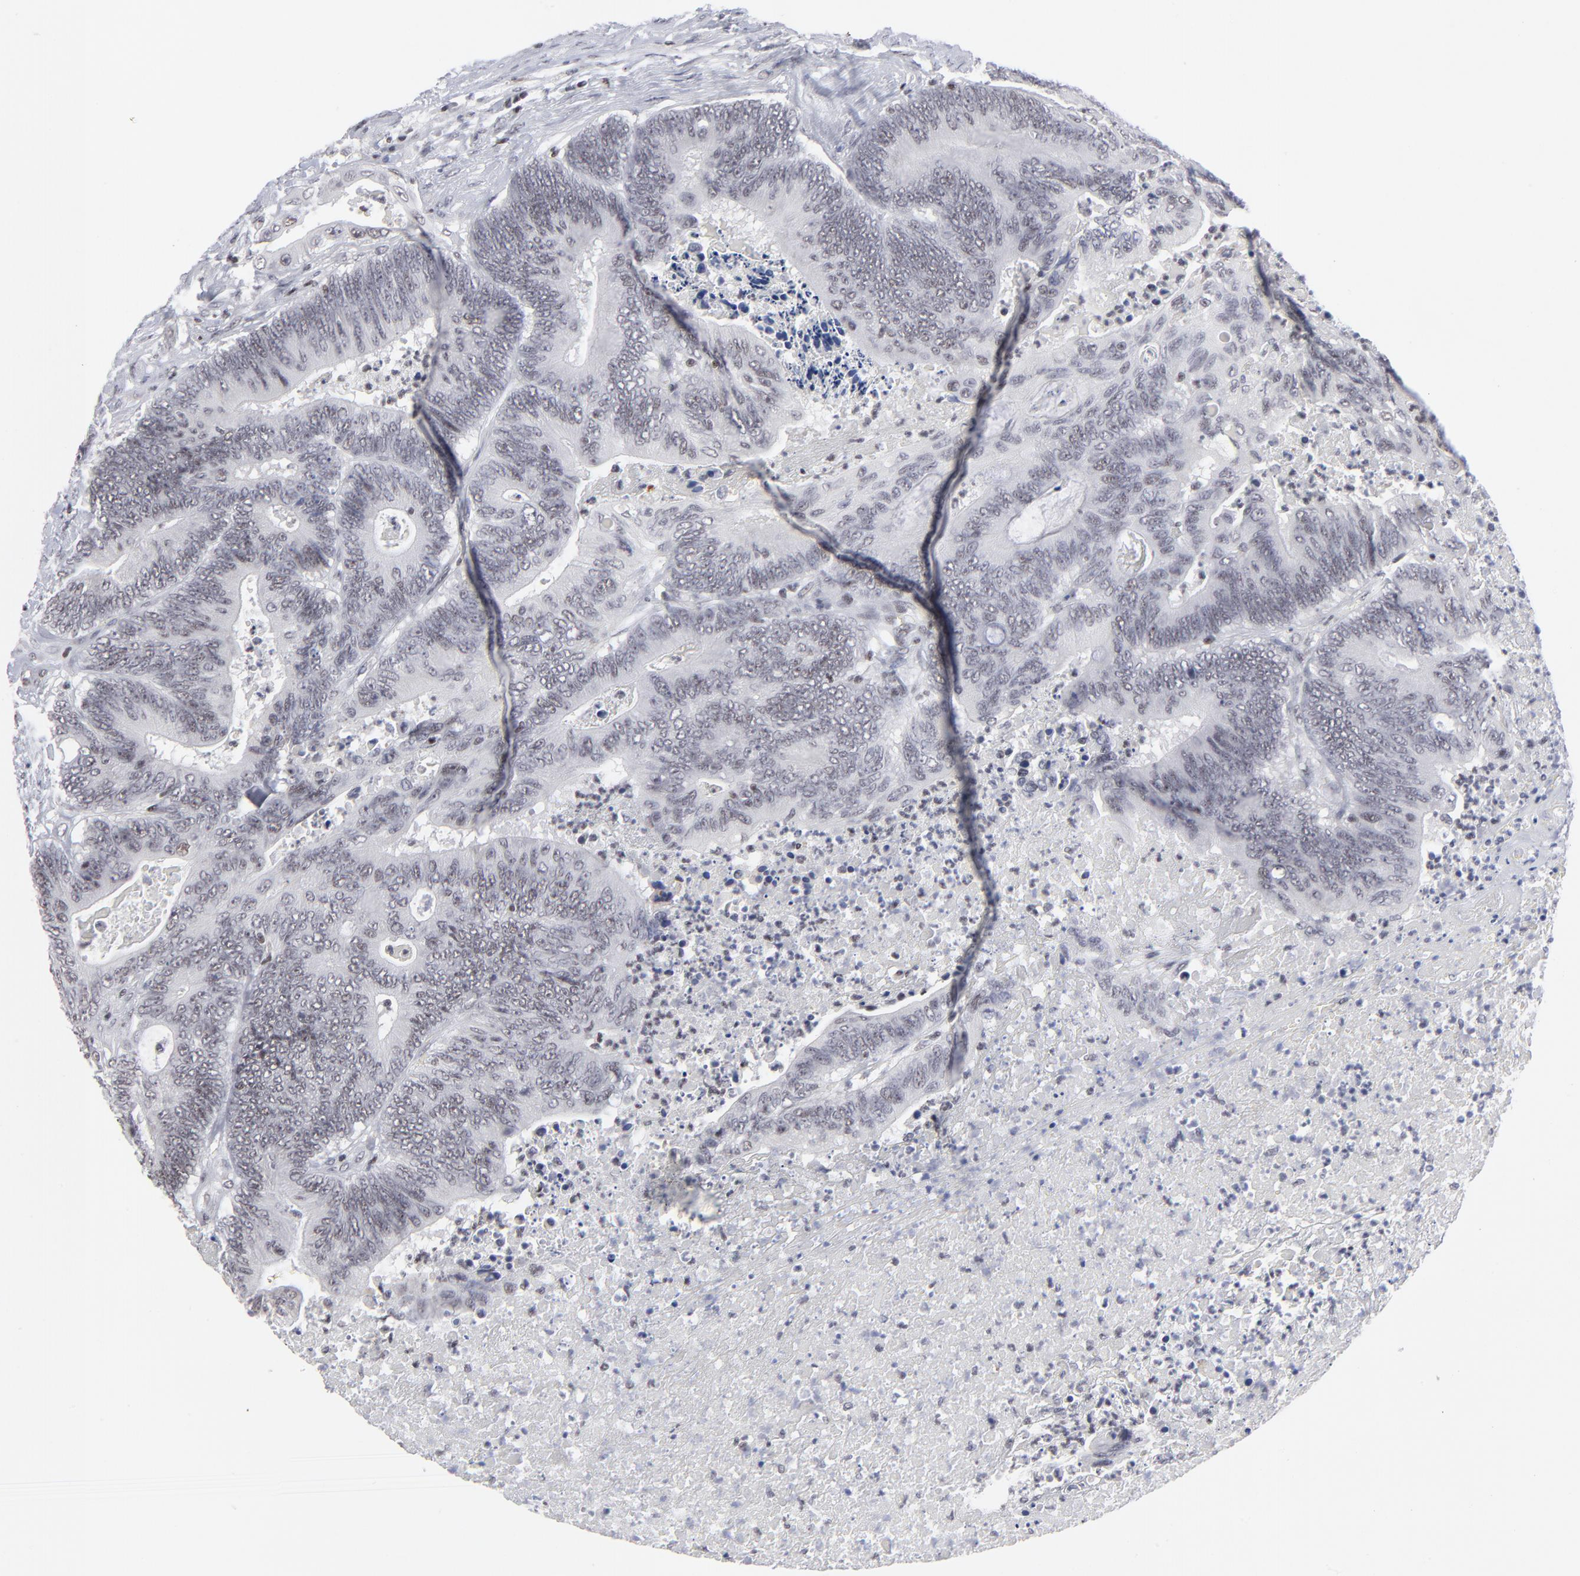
{"staining": {"intensity": "negative", "quantity": "none", "location": "none"}, "tissue": "colorectal cancer", "cell_type": "Tumor cells", "image_type": "cancer", "snomed": [{"axis": "morphology", "description": "Adenocarcinoma, NOS"}, {"axis": "topography", "description": "Colon"}], "caption": "DAB (3,3'-diaminobenzidine) immunohistochemical staining of colorectal cancer (adenocarcinoma) shows no significant expression in tumor cells. The staining was performed using DAB to visualize the protein expression in brown, while the nuclei were stained in blue with hematoxylin (Magnification: 20x).", "gene": "SP2", "patient": {"sex": "male", "age": 65}}